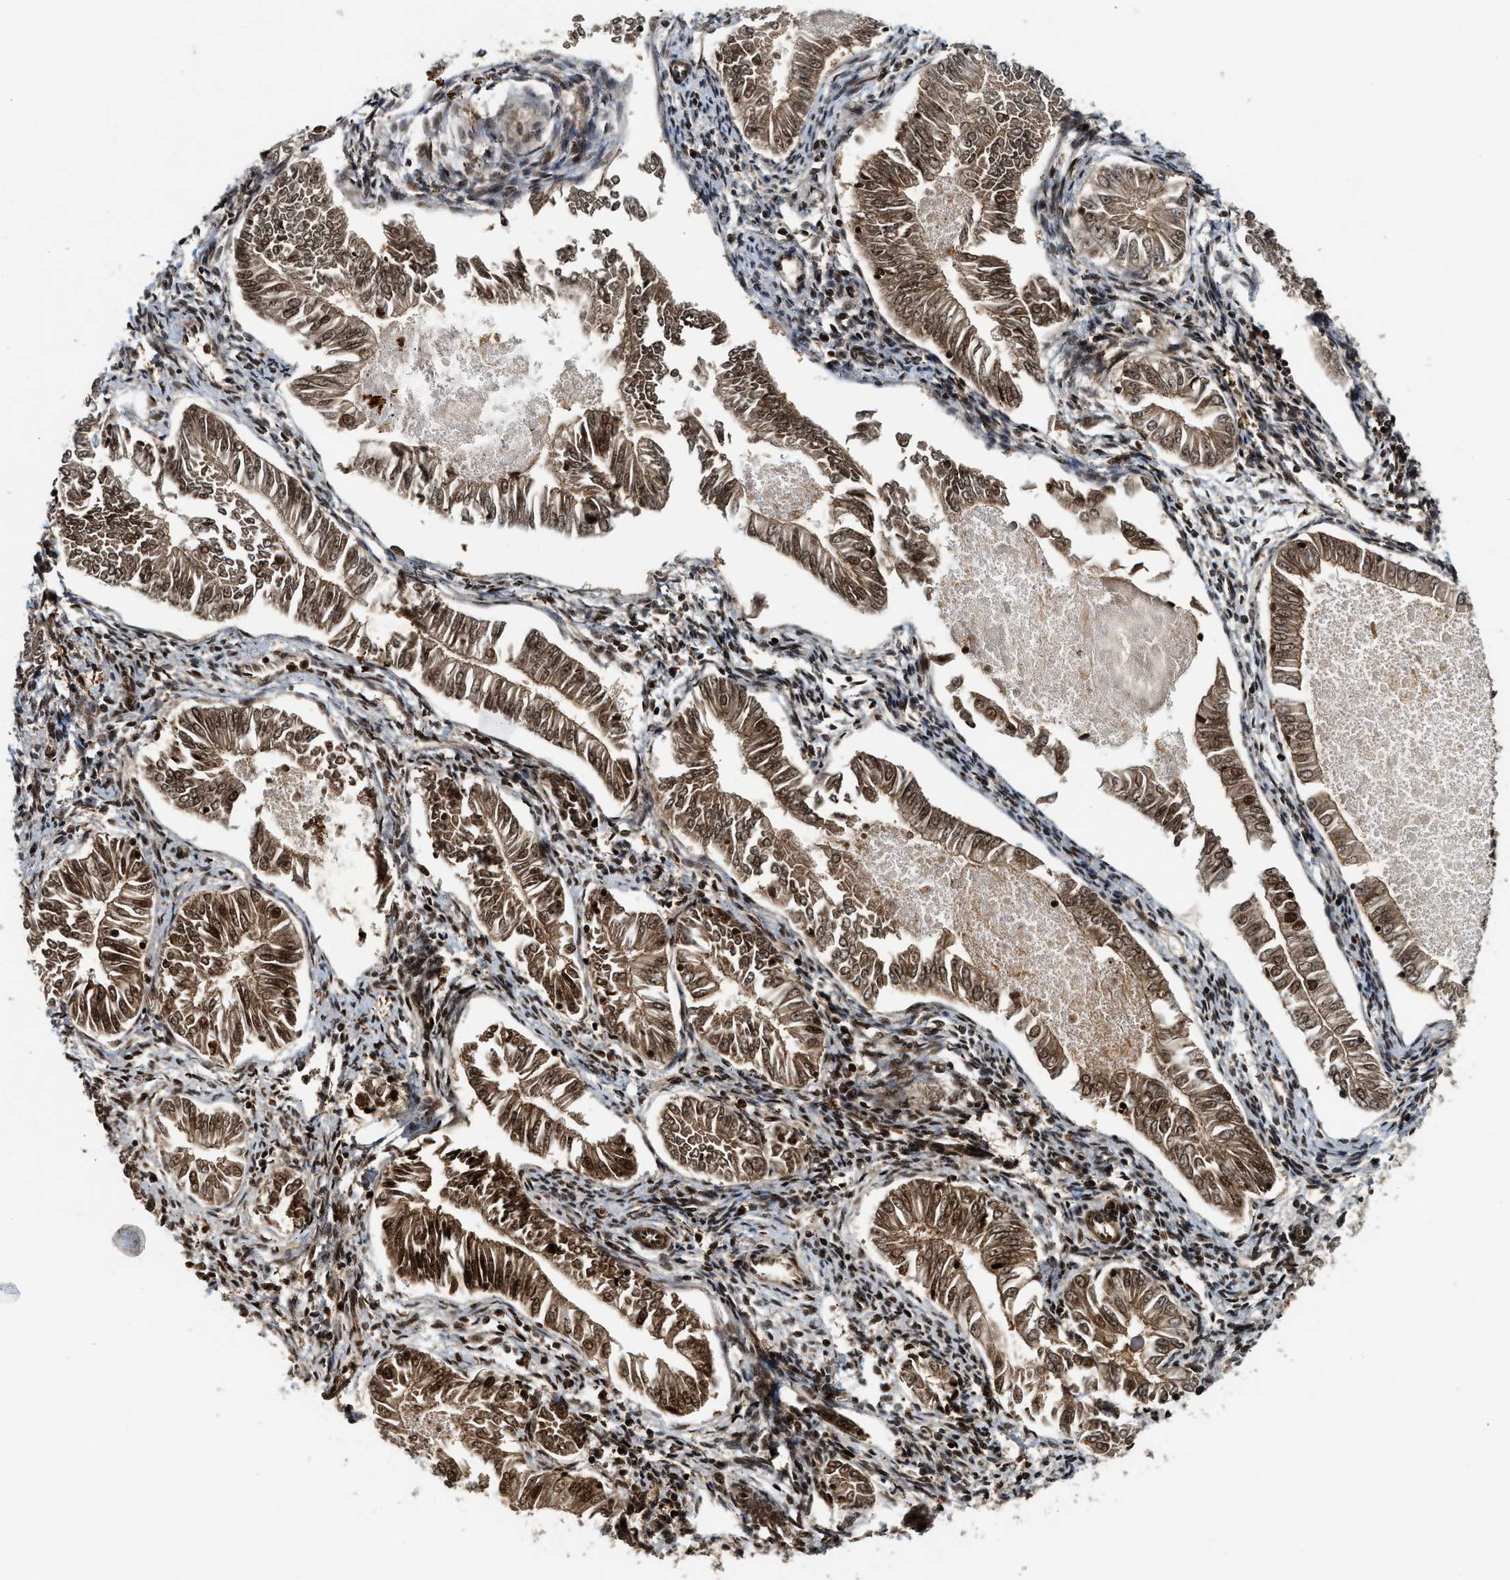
{"staining": {"intensity": "moderate", "quantity": ">75%", "location": "cytoplasmic/membranous,nuclear"}, "tissue": "endometrial cancer", "cell_type": "Tumor cells", "image_type": "cancer", "snomed": [{"axis": "morphology", "description": "Adenocarcinoma, NOS"}, {"axis": "topography", "description": "Endometrium"}], "caption": "Moderate cytoplasmic/membranous and nuclear positivity for a protein is identified in approximately >75% of tumor cells of endometrial cancer using IHC.", "gene": "MDM2", "patient": {"sex": "female", "age": 53}}